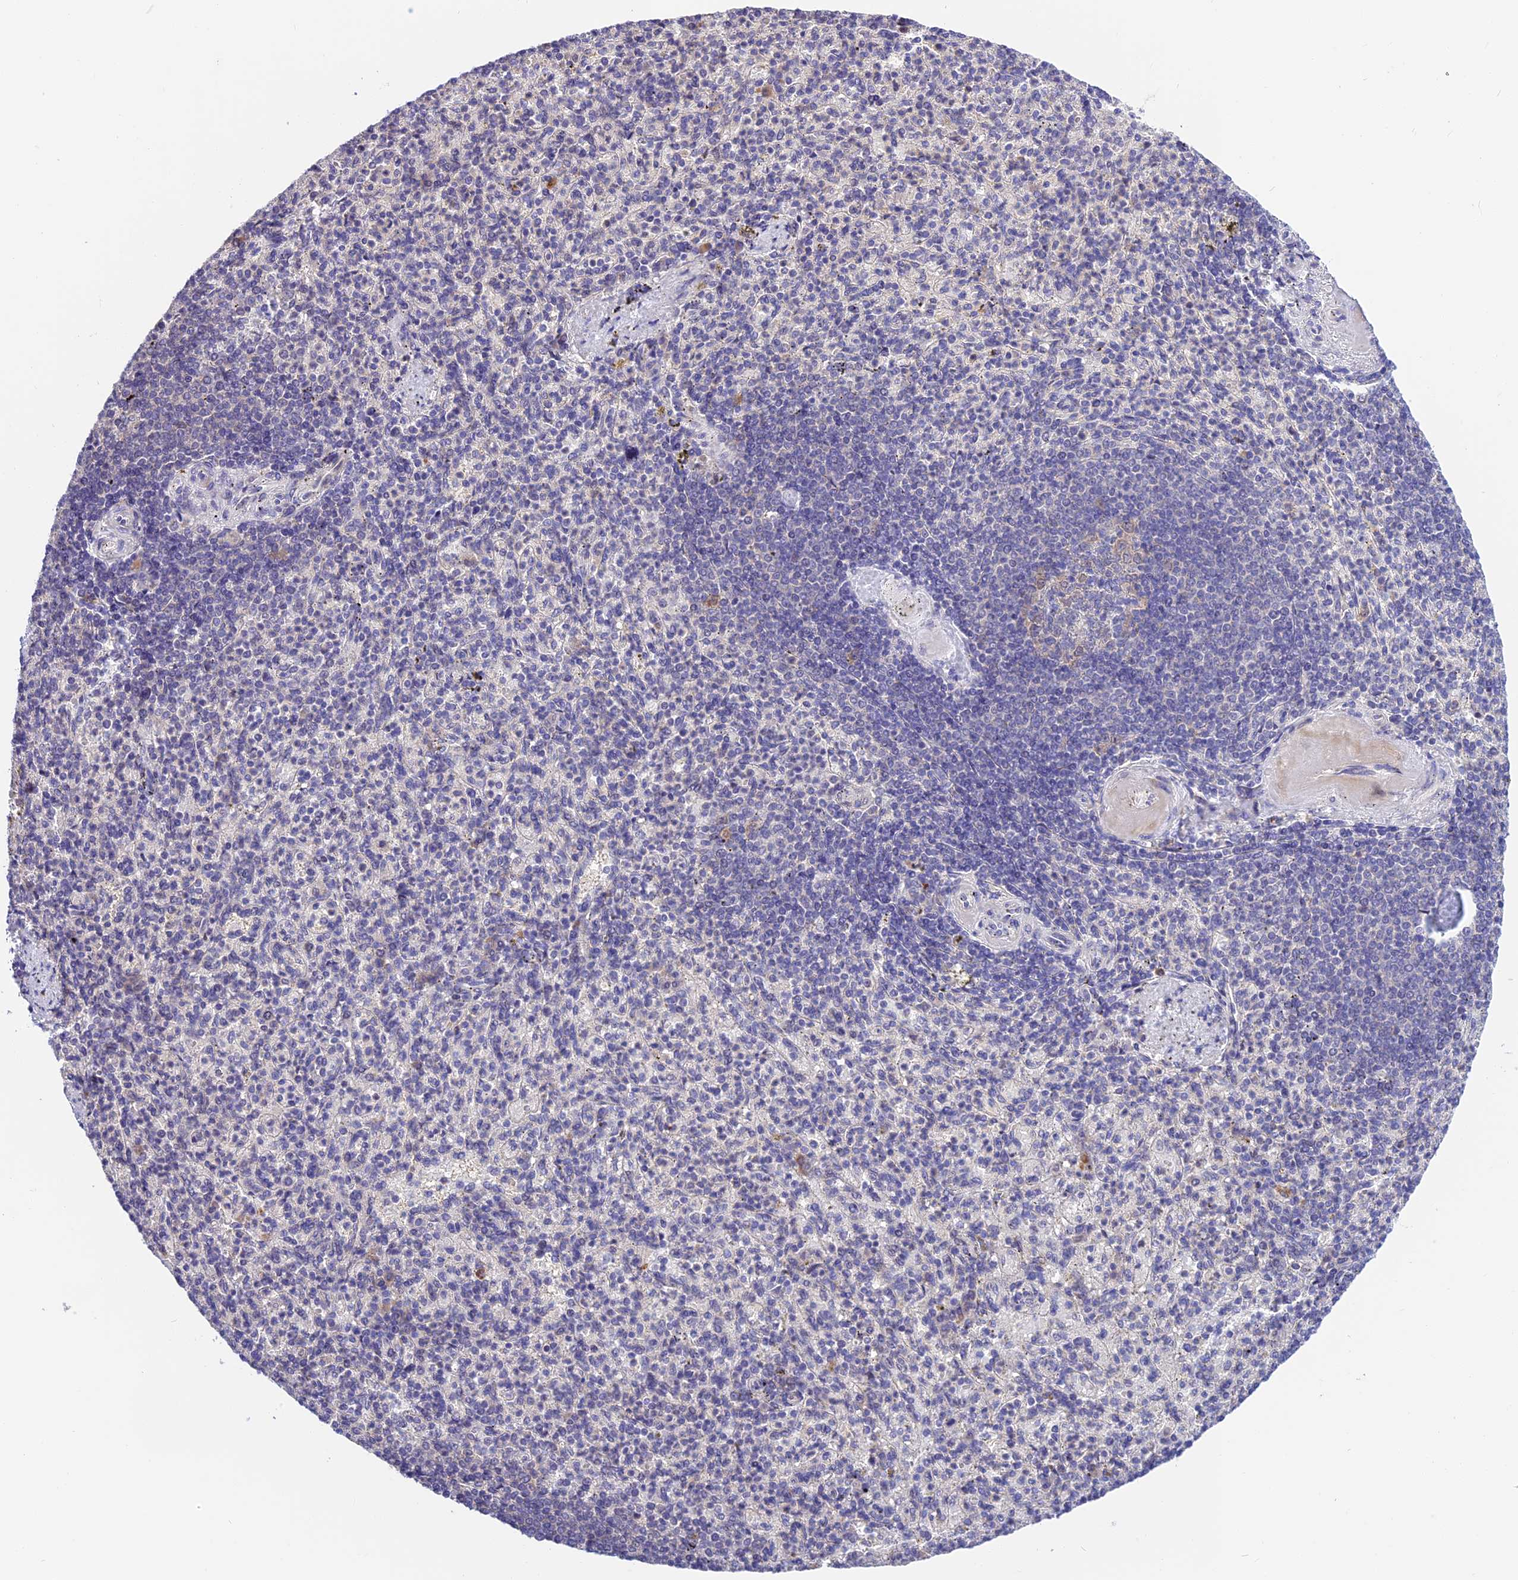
{"staining": {"intensity": "weak", "quantity": "<25%", "location": "cytoplasmic/membranous"}, "tissue": "spleen", "cell_type": "Cells in red pulp", "image_type": "normal", "snomed": [{"axis": "morphology", "description": "Normal tissue, NOS"}, {"axis": "topography", "description": "Spleen"}], "caption": "Immunohistochemical staining of normal human spleen displays no significant expression in cells in red pulp.", "gene": "BSCL2", "patient": {"sex": "female", "age": 74}}